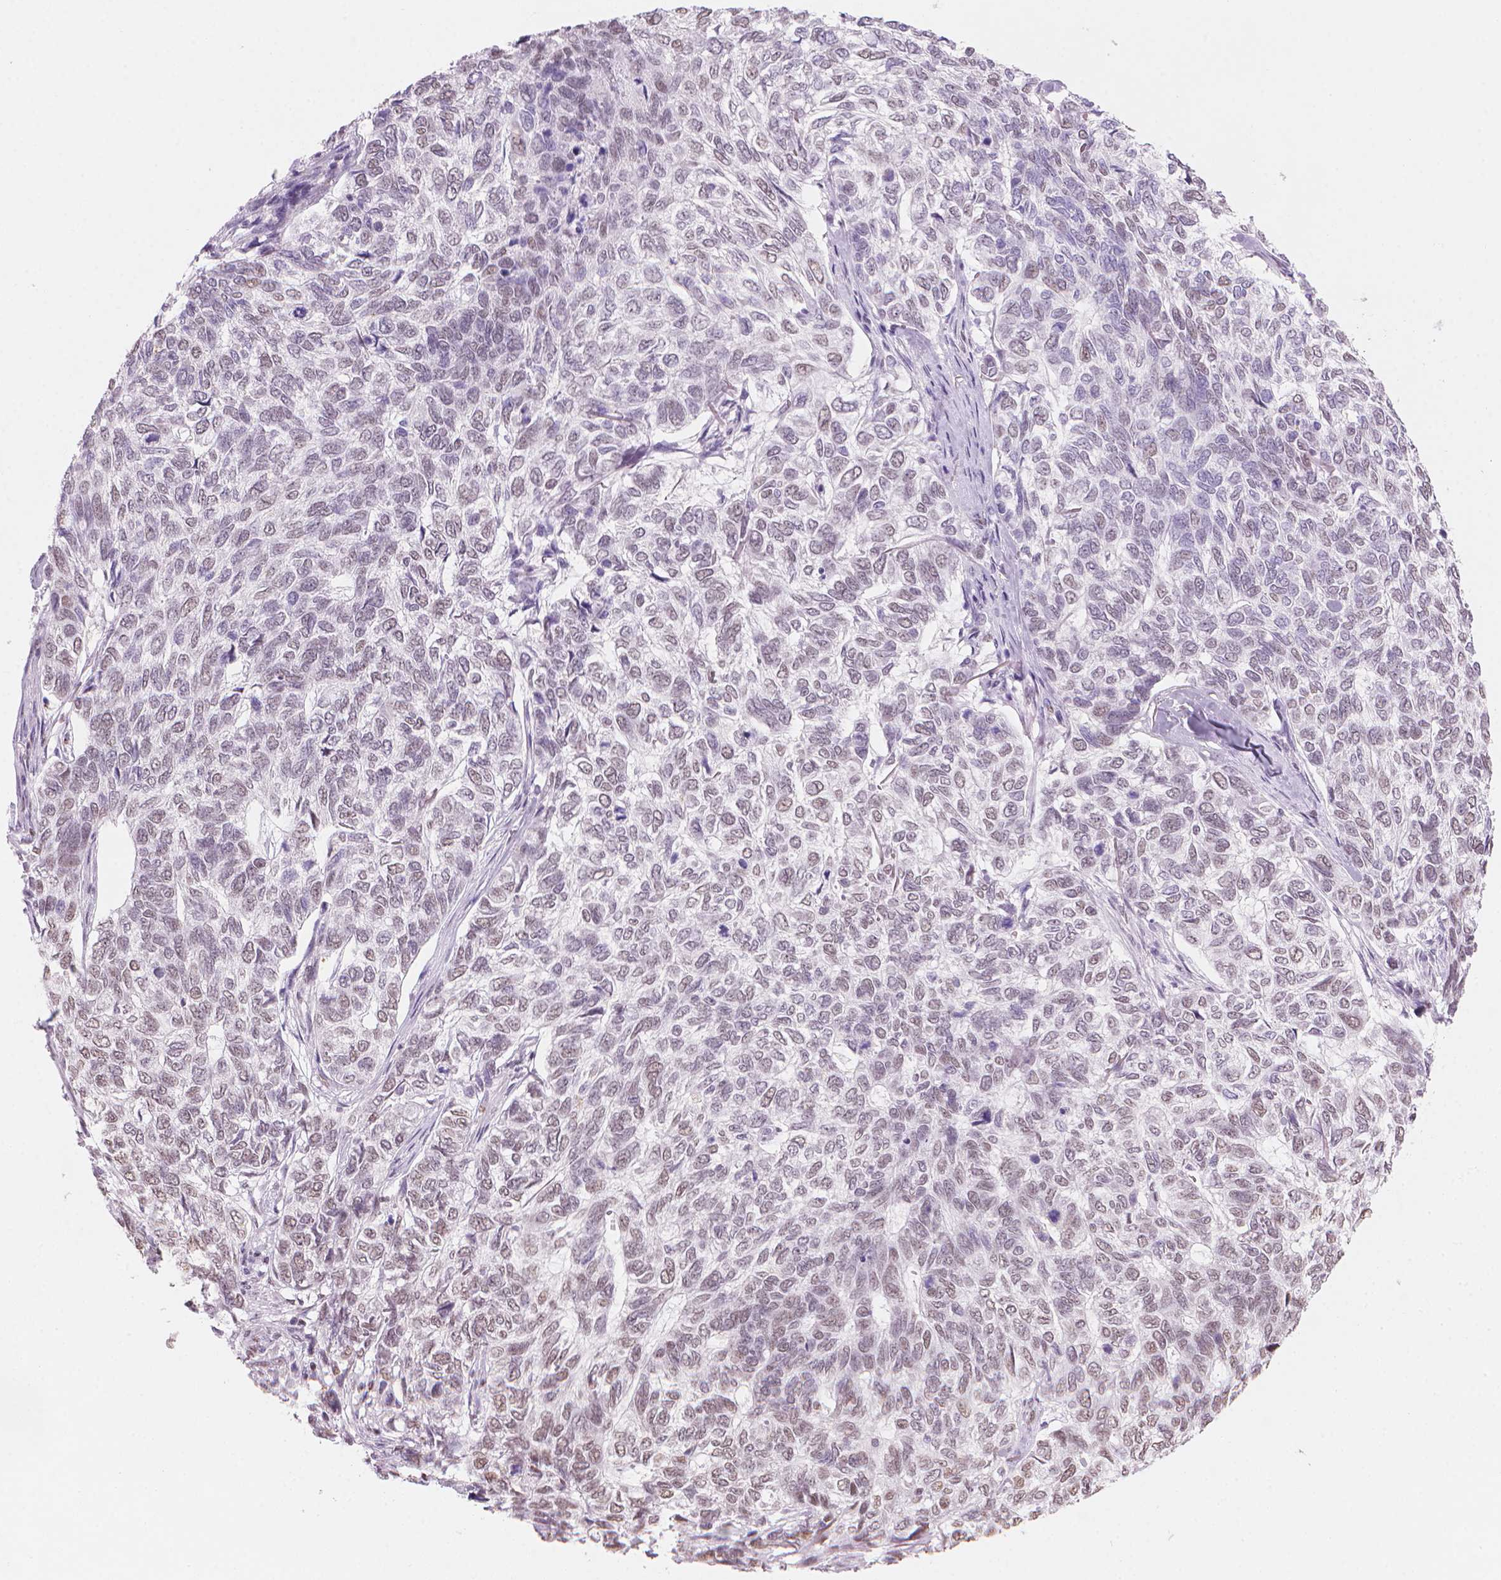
{"staining": {"intensity": "weak", "quantity": "25%-75%", "location": "nuclear"}, "tissue": "skin cancer", "cell_type": "Tumor cells", "image_type": "cancer", "snomed": [{"axis": "morphology", "description": "Basal cell carcinoma"}, {"axis": "topography", "description": "Skin"}], "caption": "This histopathology image shows skin cancer stained with immunohistochemistry to label a protein in brown. The nuclear of tumor cells show weak positivity for the protein. Nuclei are counter-stained blue.", "gene": "PIAS2", "patient": {"sex": "female", "age": 65}}